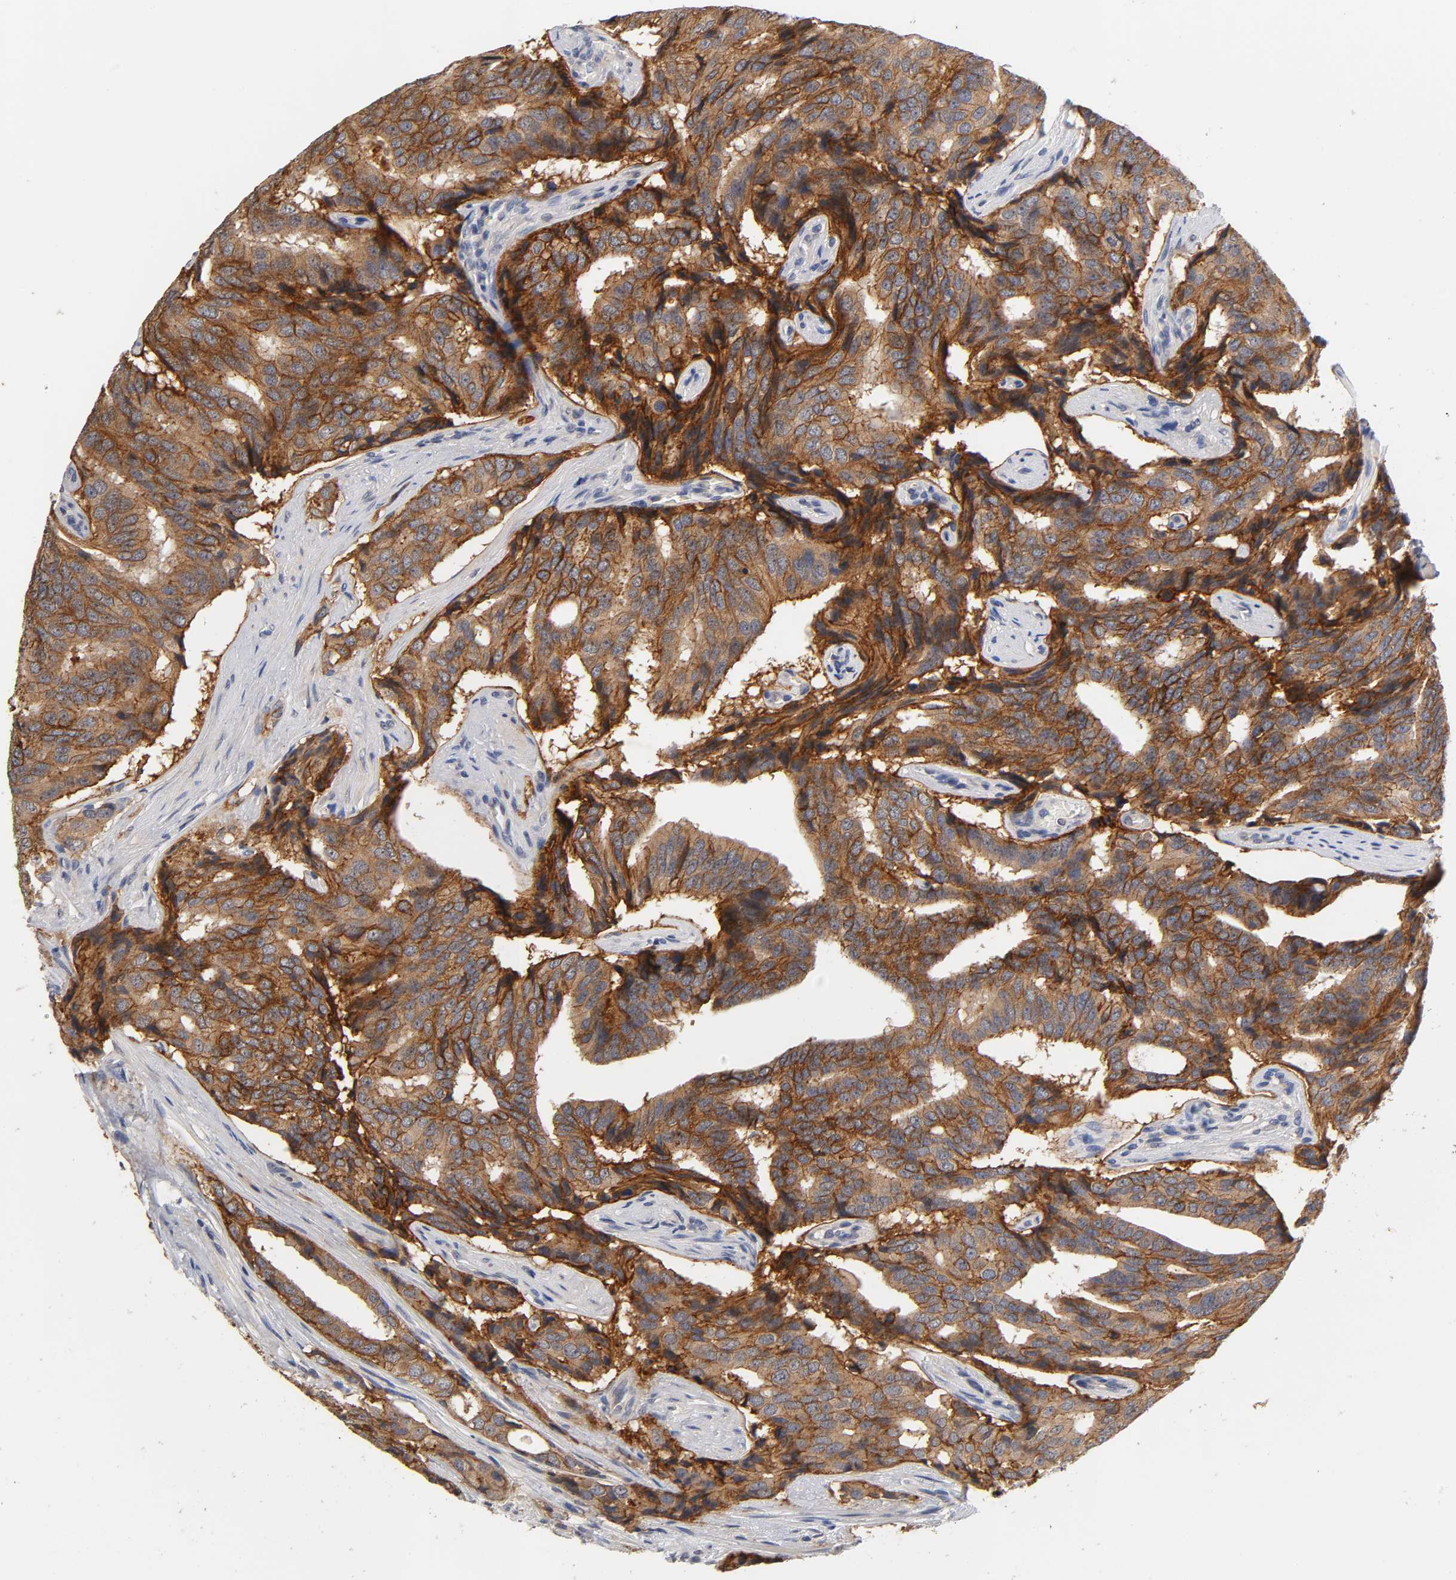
{"staining": {"intensity": "strong", "quantity": ">75%", "location": "cytoplasmic/membranous"}, "tissue": "prostate cancer", "cell_type": "Tumor cells", "image_type": "cancer", "snomed": [{"axis": "morphology", "description": "Adenocarcinoma, High grade"}, {"axis": "topography", "description": "Prostate"}], "caption": "DAB immunohistochemical staining of prostate cancer (high-grade adenocarcinoma) displays strong cytoplasmic/membranous protein staining in approximately >75% of tumor cells.", "gene": "CXADR", "patient": {"sex": "male", "age": 58}}